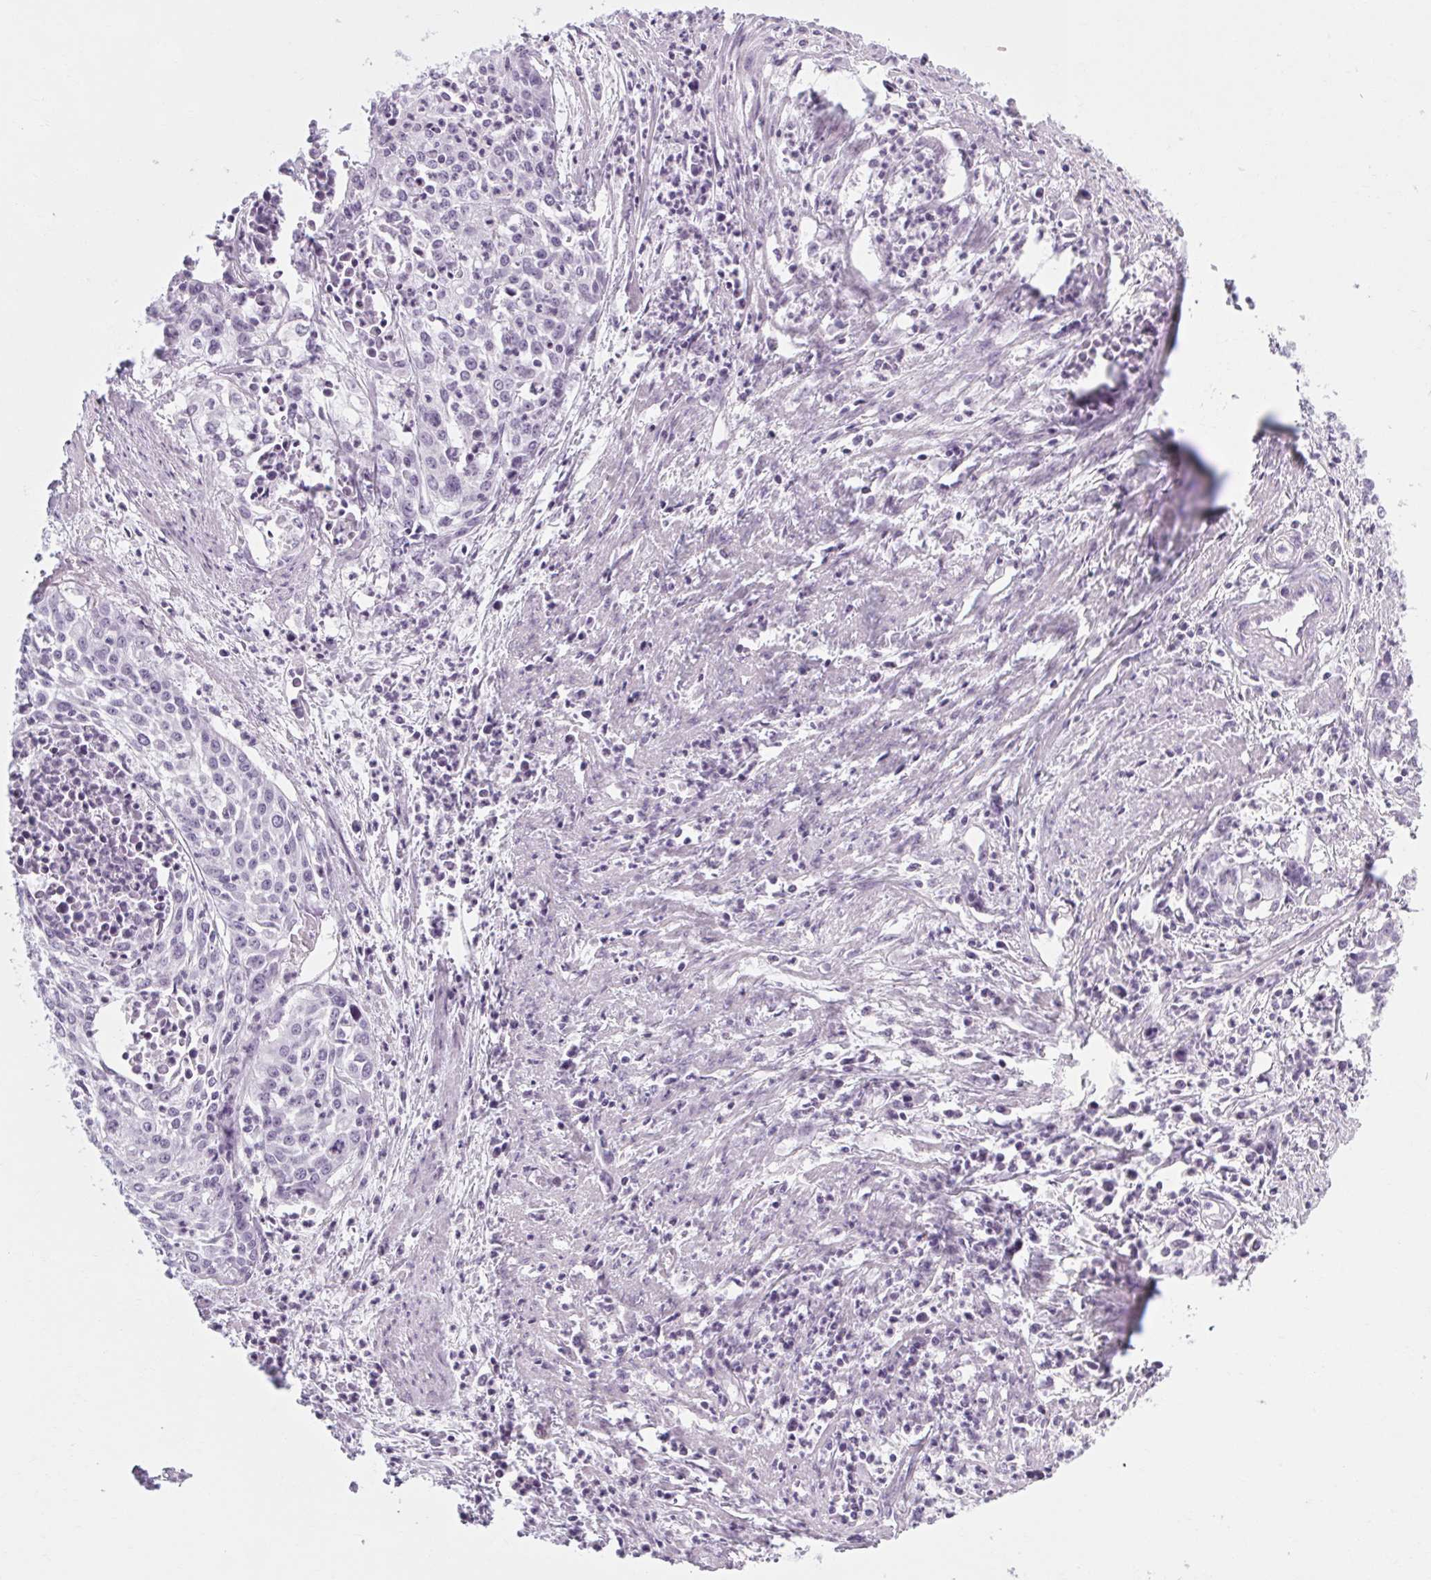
{"staining": {"intensity": "negative", "quantity": "none", "location": "none"}, "tissue": "cervical cancer", "cell_type": "Tumor cells", "image_type": "cancer", "snomed": [{"axis": "morphology", "description": "Squamous cell carcinoma, NOS"}, {"axis": "topography", "description": "Cervix"}], "caption": "Immunohistochemistry (IHC) micrograph of cervical cancer (squamous cell carcinoma) stained for a protein (brown), which exhibits no staining in tumor cells.", "gene": "POMC", "patient": {"sex": "female", "age": 39}}